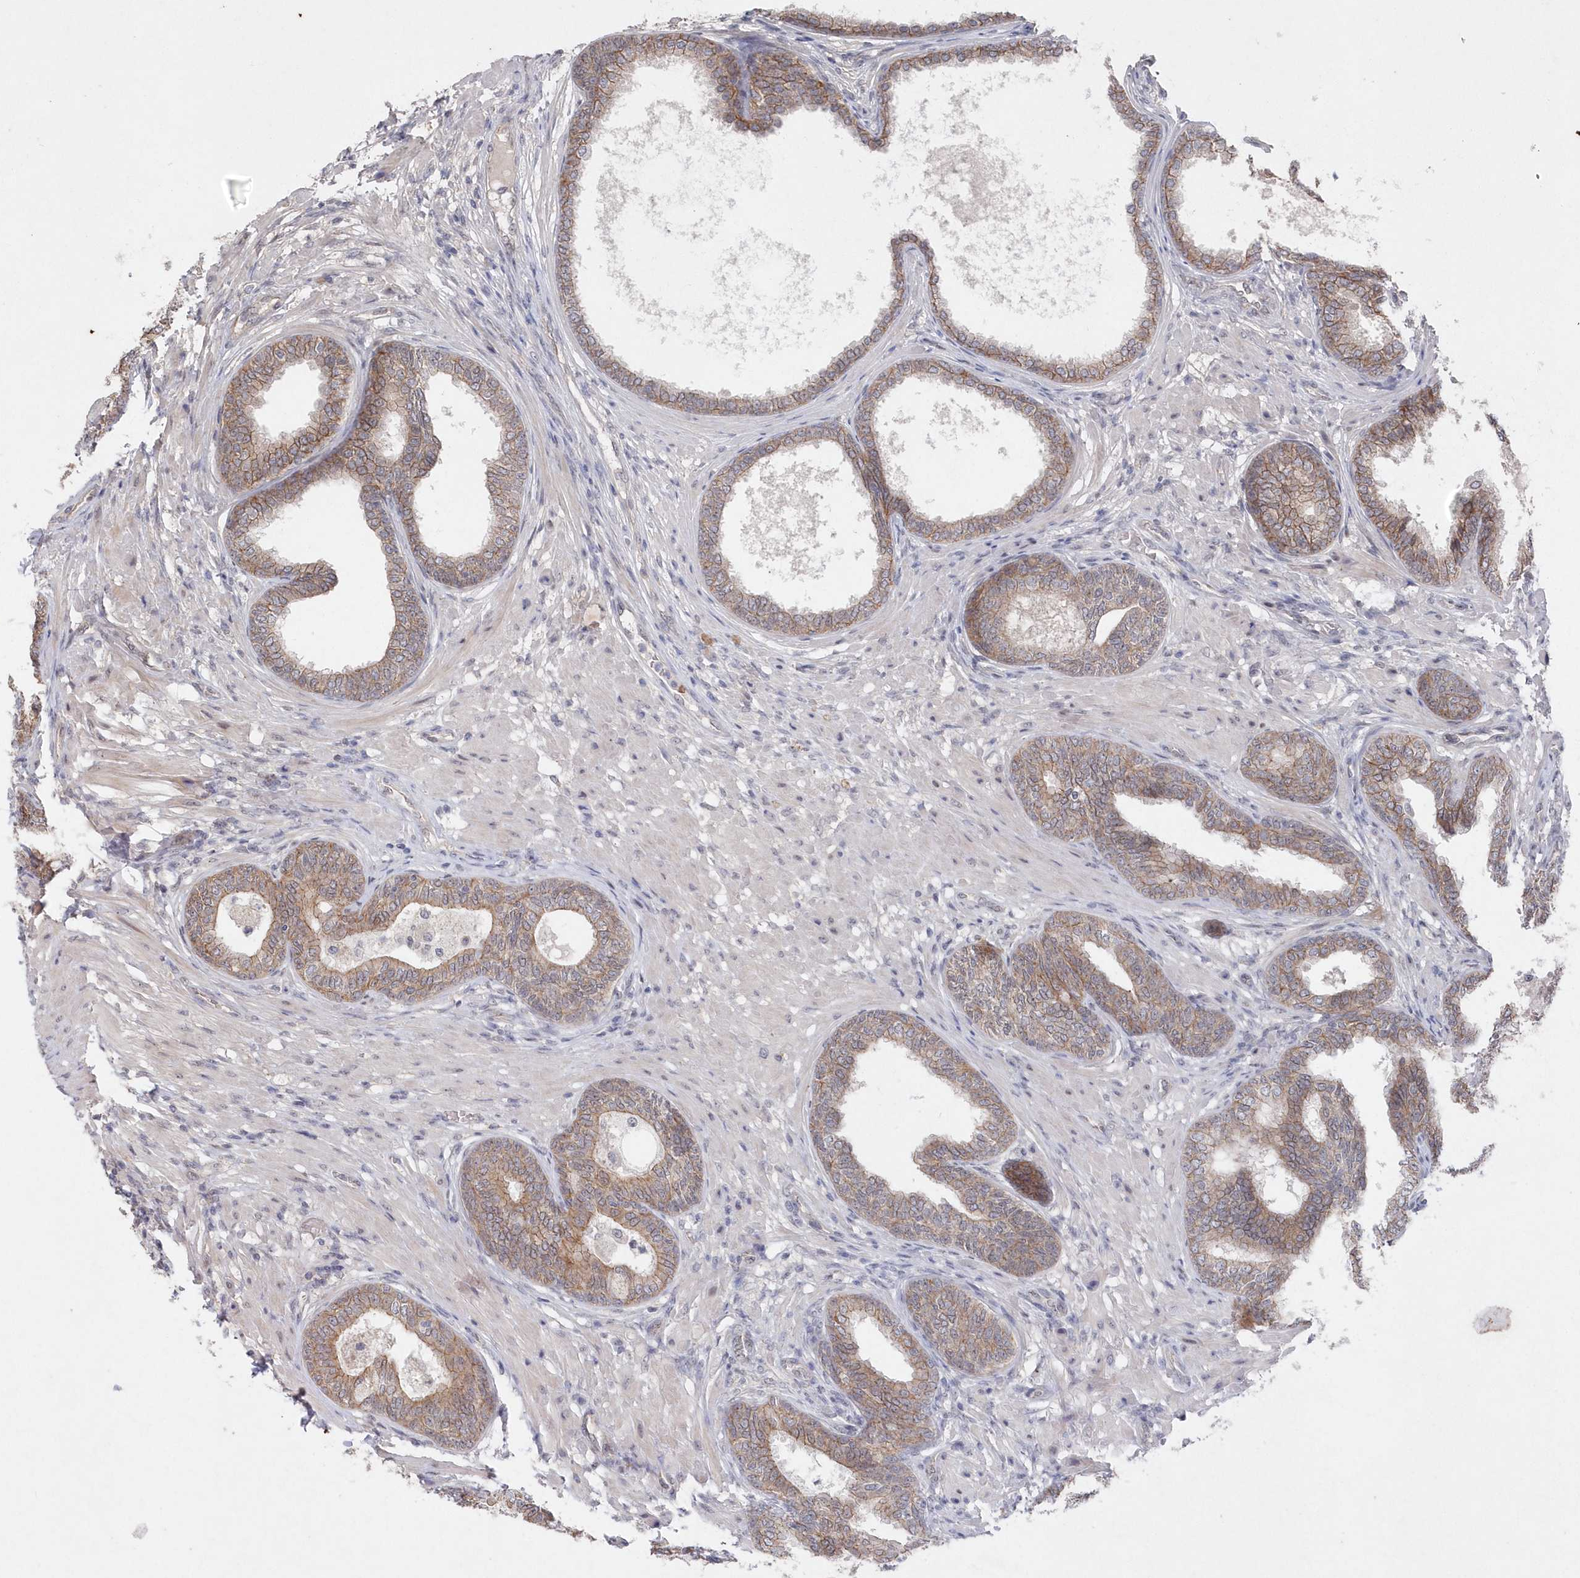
{"staining": {"intensity": "moderate", "quantity": ">75%", "location": "cytoplasmic/membranous"}, "tissue": "prostate", "cell_type": "Glandular cells", "image_type": "normal", "snomed": [{"axis": "morphology", "description": "Normal tissue, NOS"}, {"axis": "topography", "description": "Prostate"}], "caption": "An immunohistochemistry (IHC) histopathology image of unremarkable tissue is shown. Protein staining in brown shows moderate cytoplasmic/membranous positivity in prostate within glandular cells.", "gene": "VSIG2", "patient": {"sex": "male", "age": 76}}